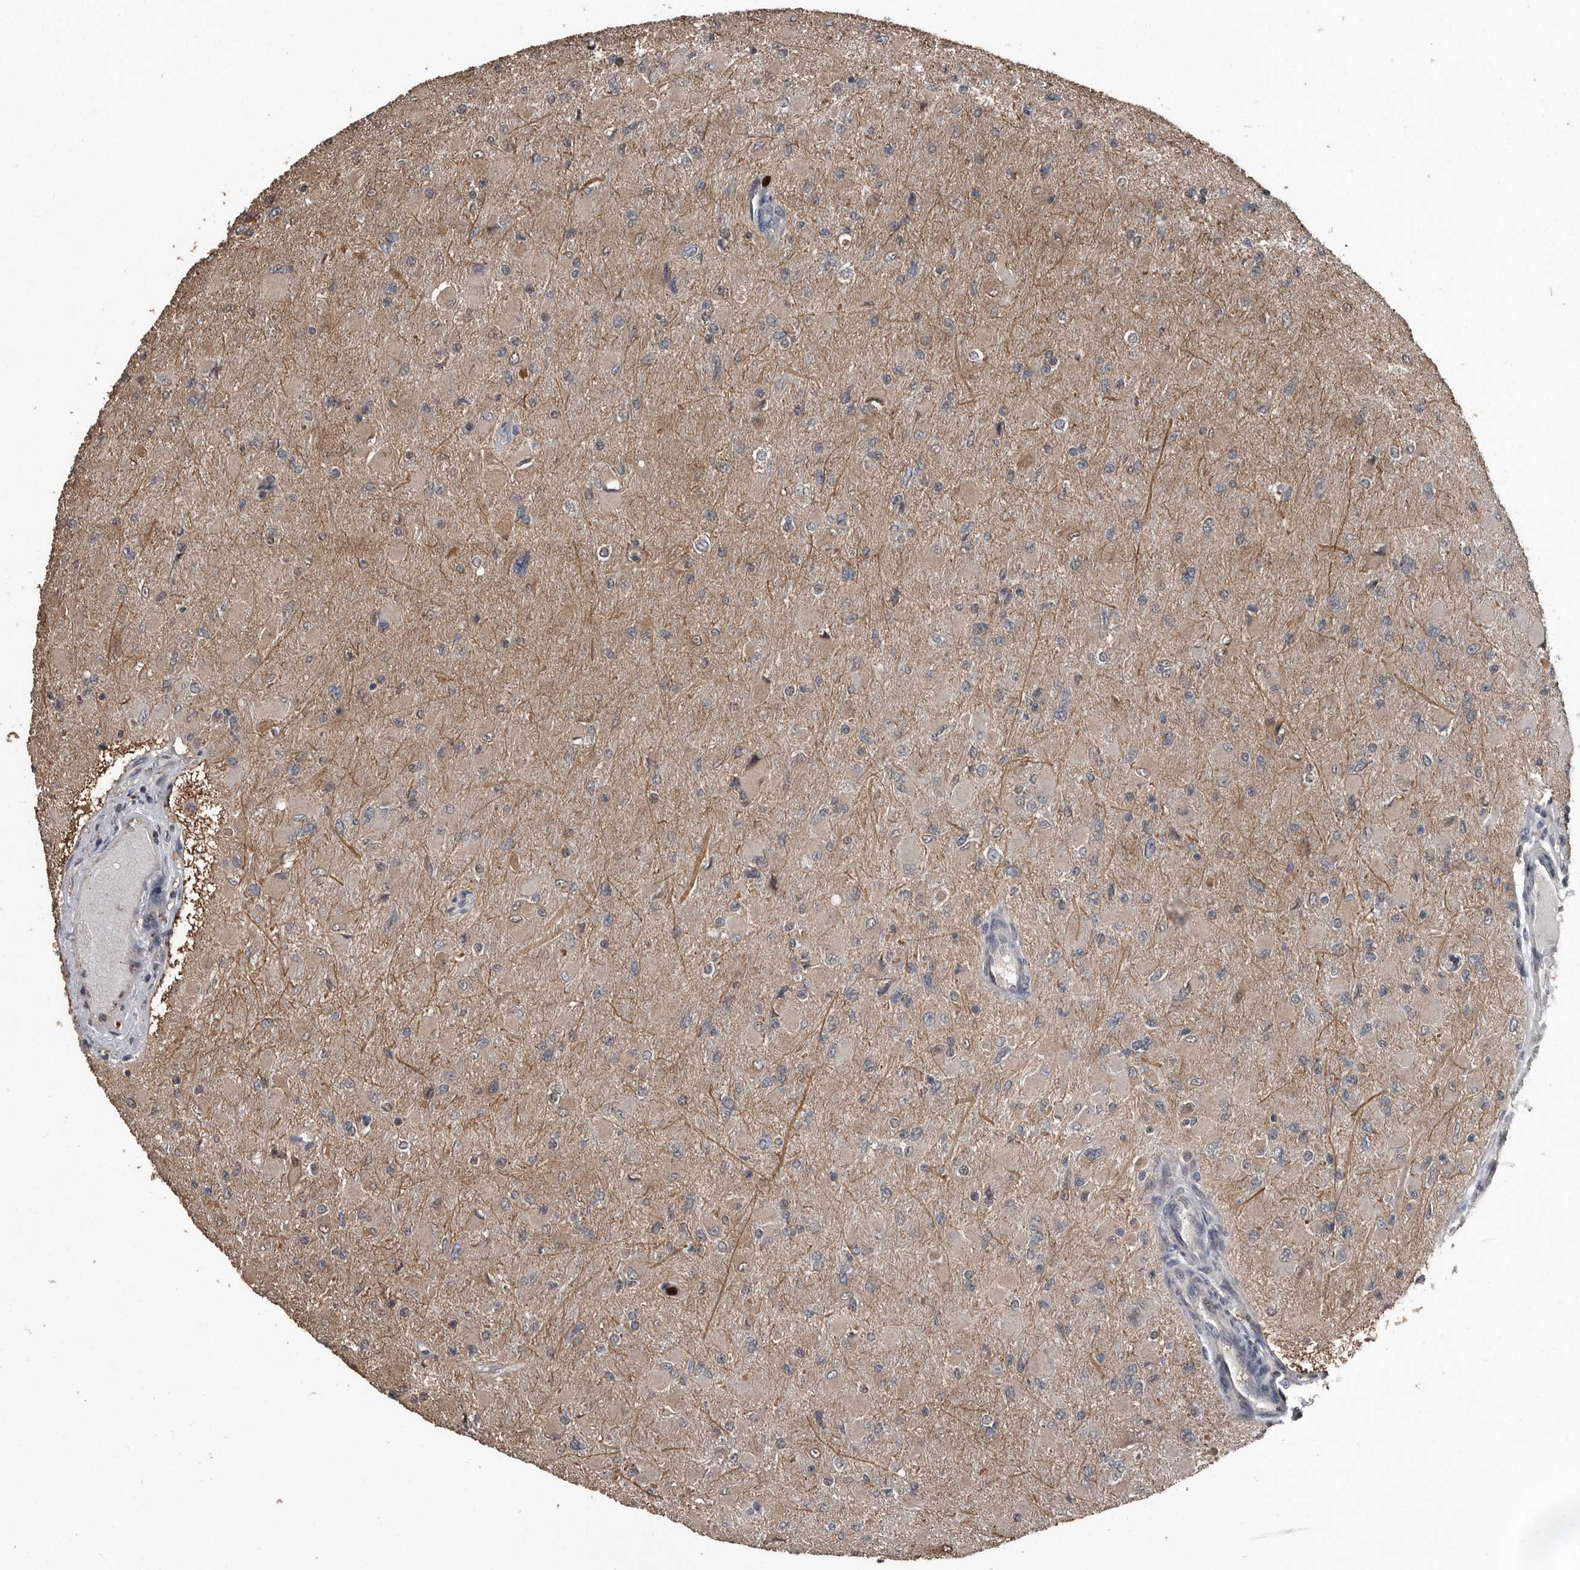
{"staining": {"intensity": "weak", "quantity": ">75%", "location": "cytoplasmic/membranous"}, "tissue": "glioma", "cell_type": "Tumor cells", "image_type": "cancer", "snomed": [{"axis": "morphology", "description": "Glioma, malignant, High grade"}, {"axis": "topography", "description": "Cerebral cortex"}], "caption": "Glioma tissue reveals weak cytoplasmic/membranous staining in approximately >75% of tumor cells", "gene": "FSBP", "patient": {"sex": "female", "age": 36}}